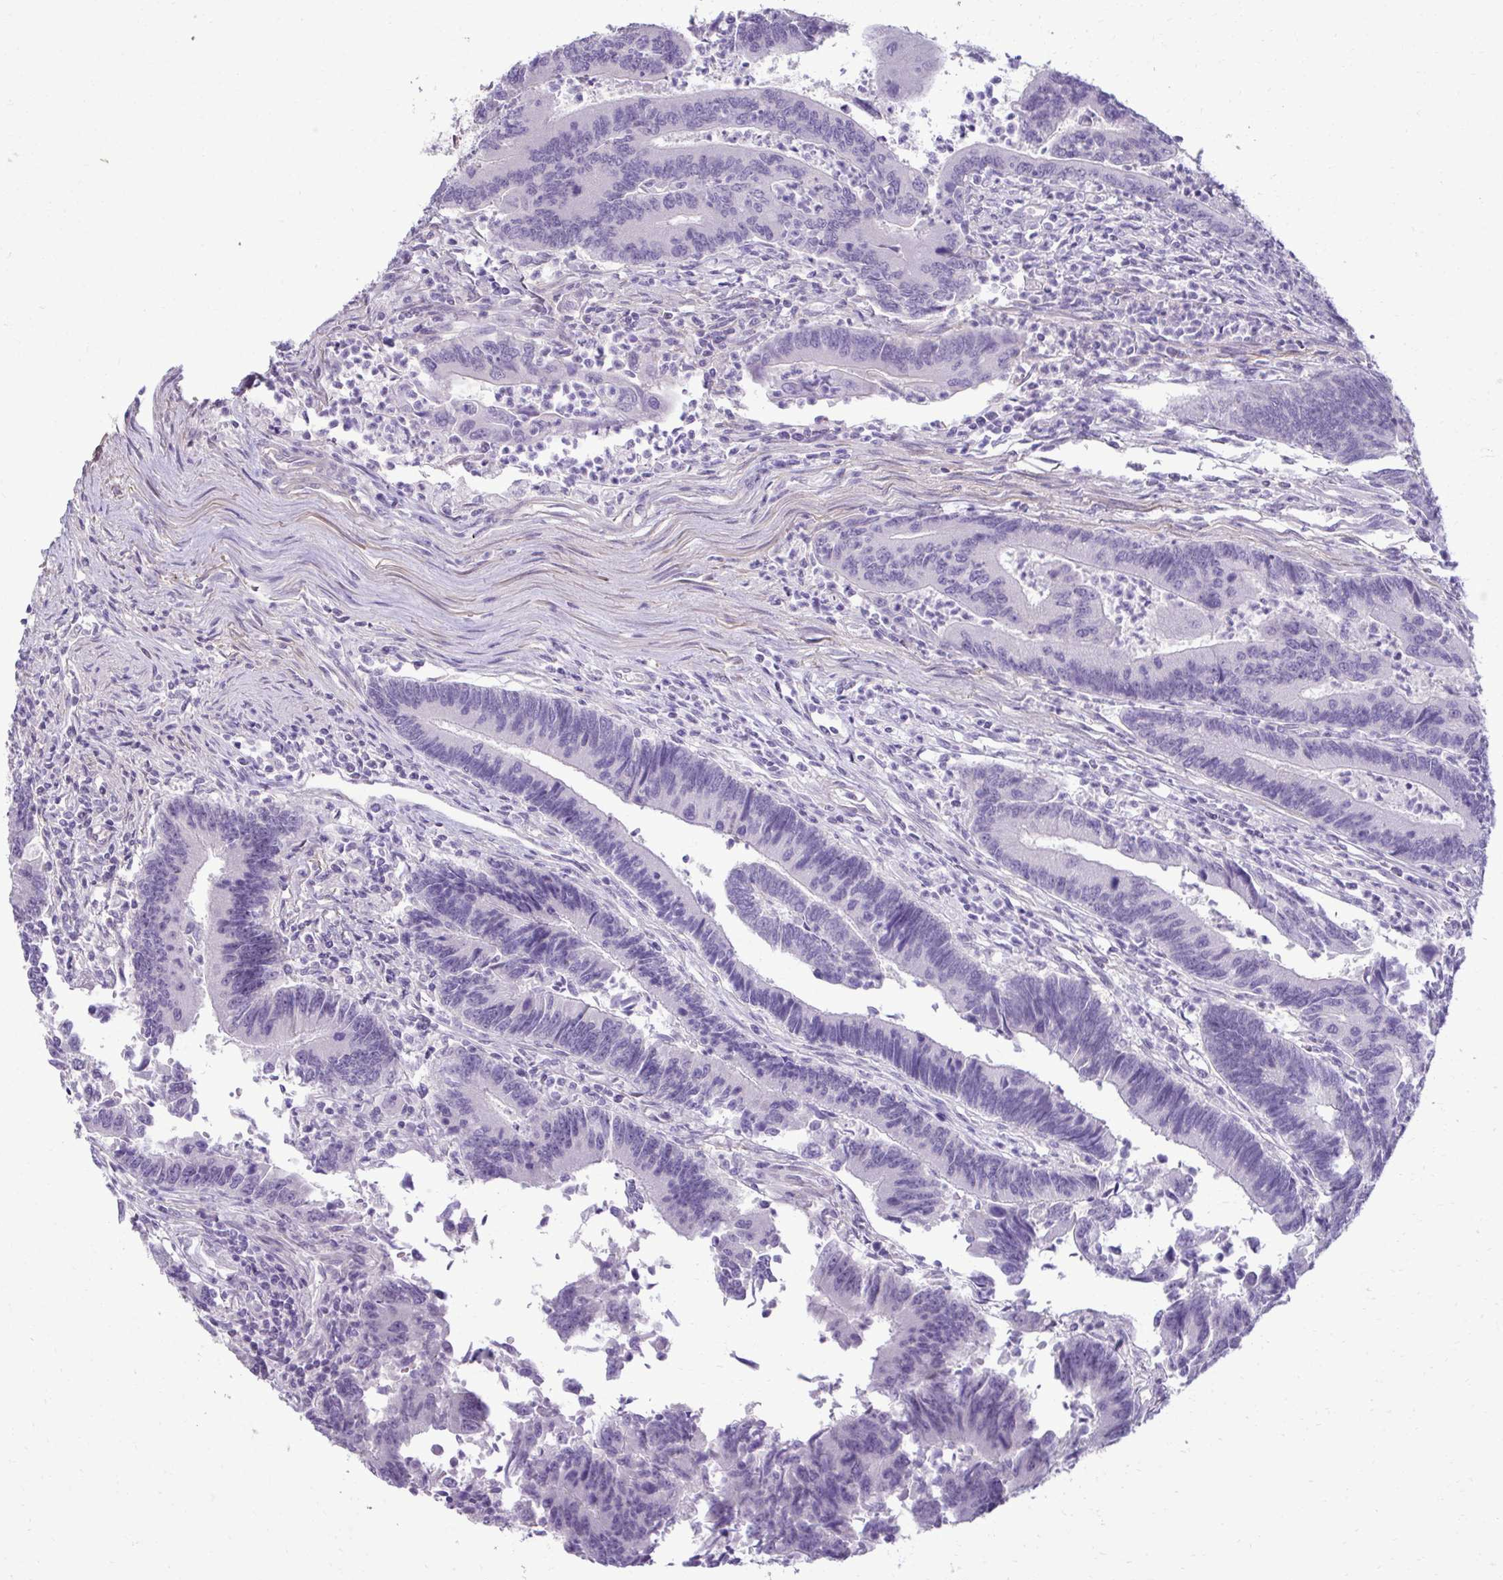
{"staining": {"intensity": "negative", "quantity": "none", "location": "none"}, "tissue": "colorectal cancer", "cell_type": "Tumor cells", "image_type": "cancer", "snomed": [{"axis": "morphology", "description": "Adenocarcinoma, NOS"}, {"axis": "topography", "description": "Colon"}], "caption": "The photomicrograph displays no staining of tumor cells in colorectal cancer (adenocarcinoma).", "gene": "SLC30A3", "patient": {"sex": "female", "age": 67}}